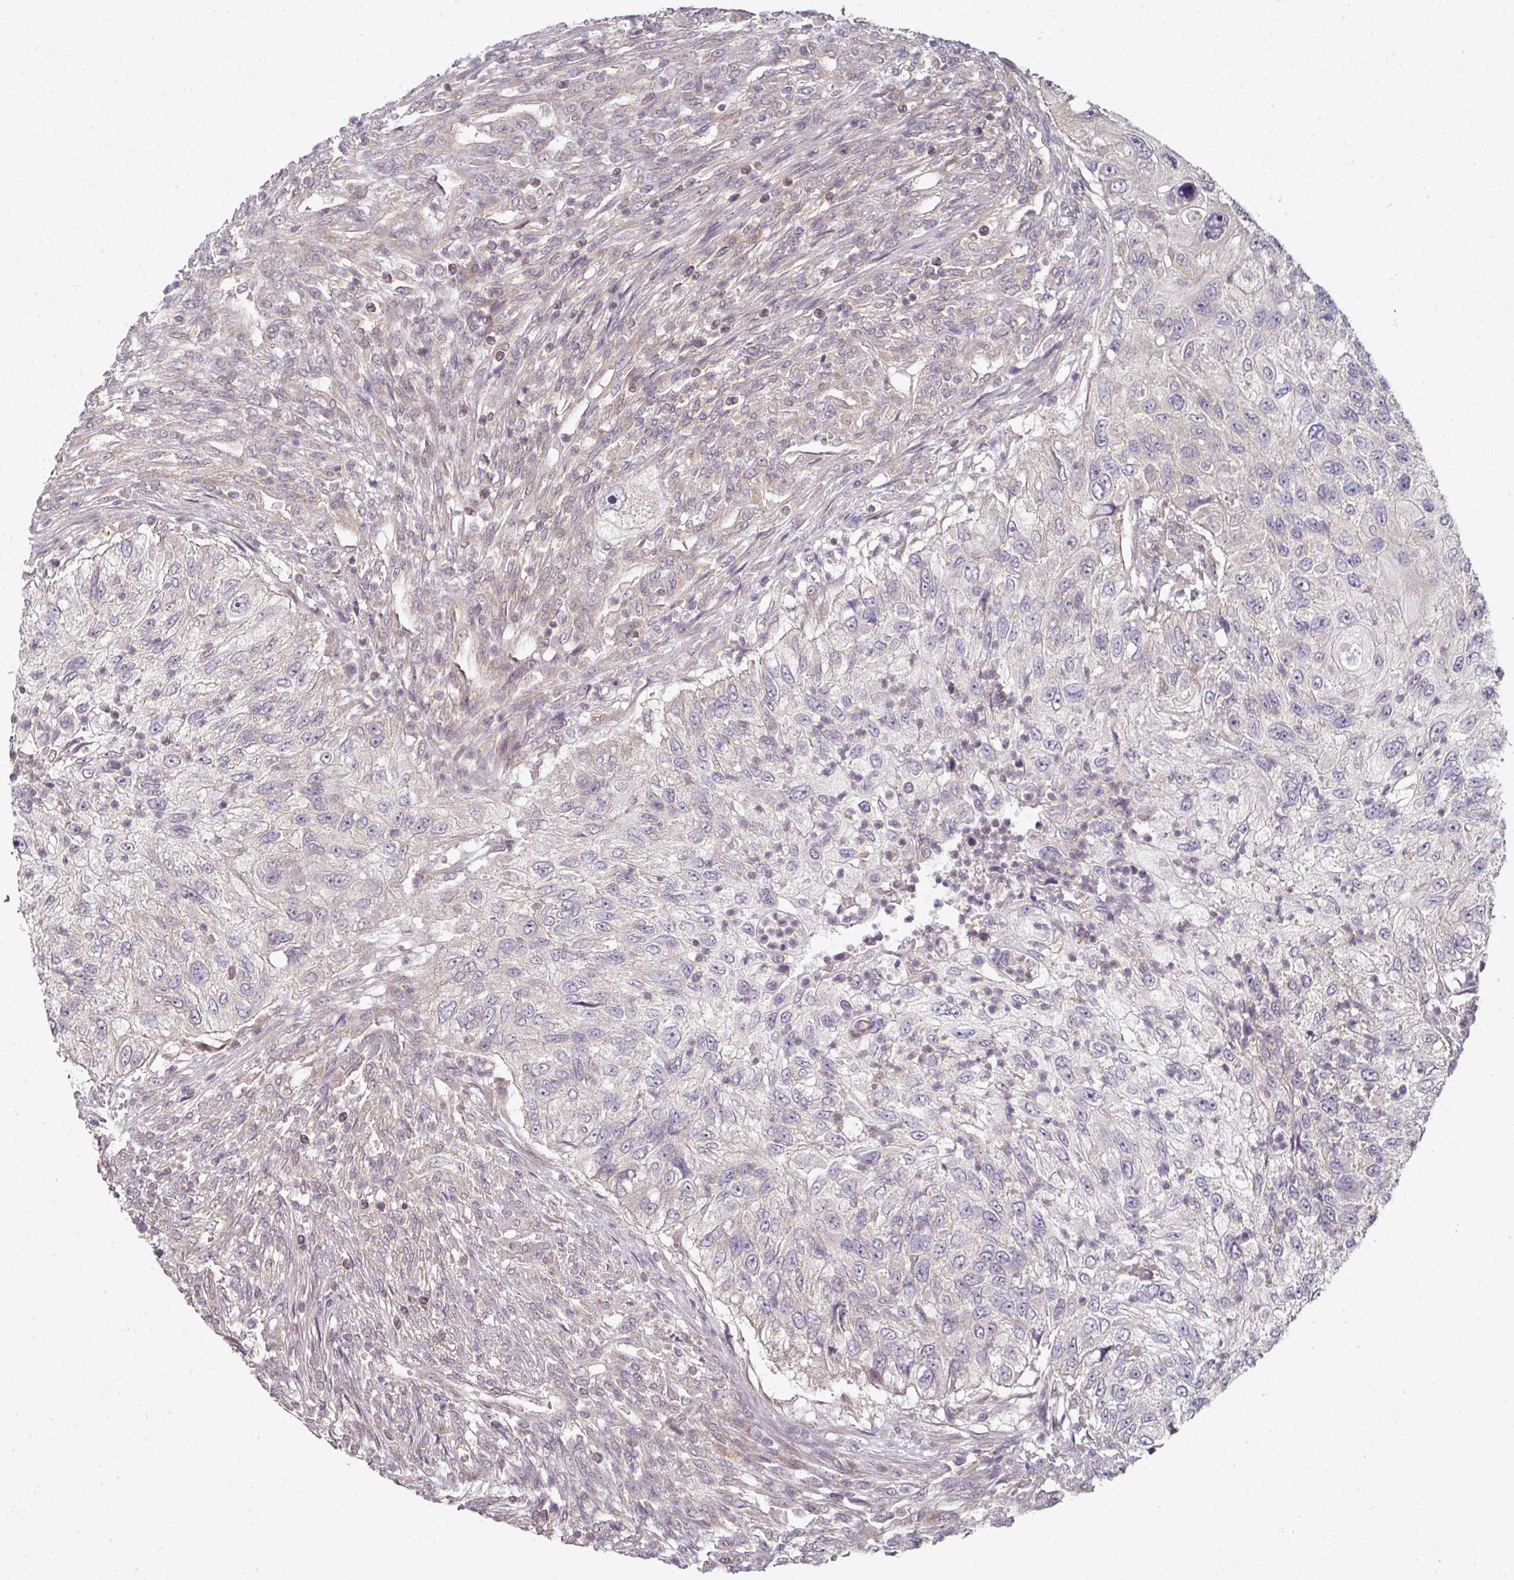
{"staining": {"intensity": "negative", "quantity": "none", "location": "none"}, "tissue": "urothelial cancer", "cell_type": "Tumor cells", "image_type": "cancer", "snomed": [{"axis": "morphology", "description": "Urothelial carcinoma, High grade"}, {"axis": "topography", "description": "Urinary bladder"}], "caption": "Urothelial cancer was stained to show a protein in brown. There is no significant positivity in tumor cells.", "gene": "MAP2K2", "patient": {"sex": "female", "age": 60}}